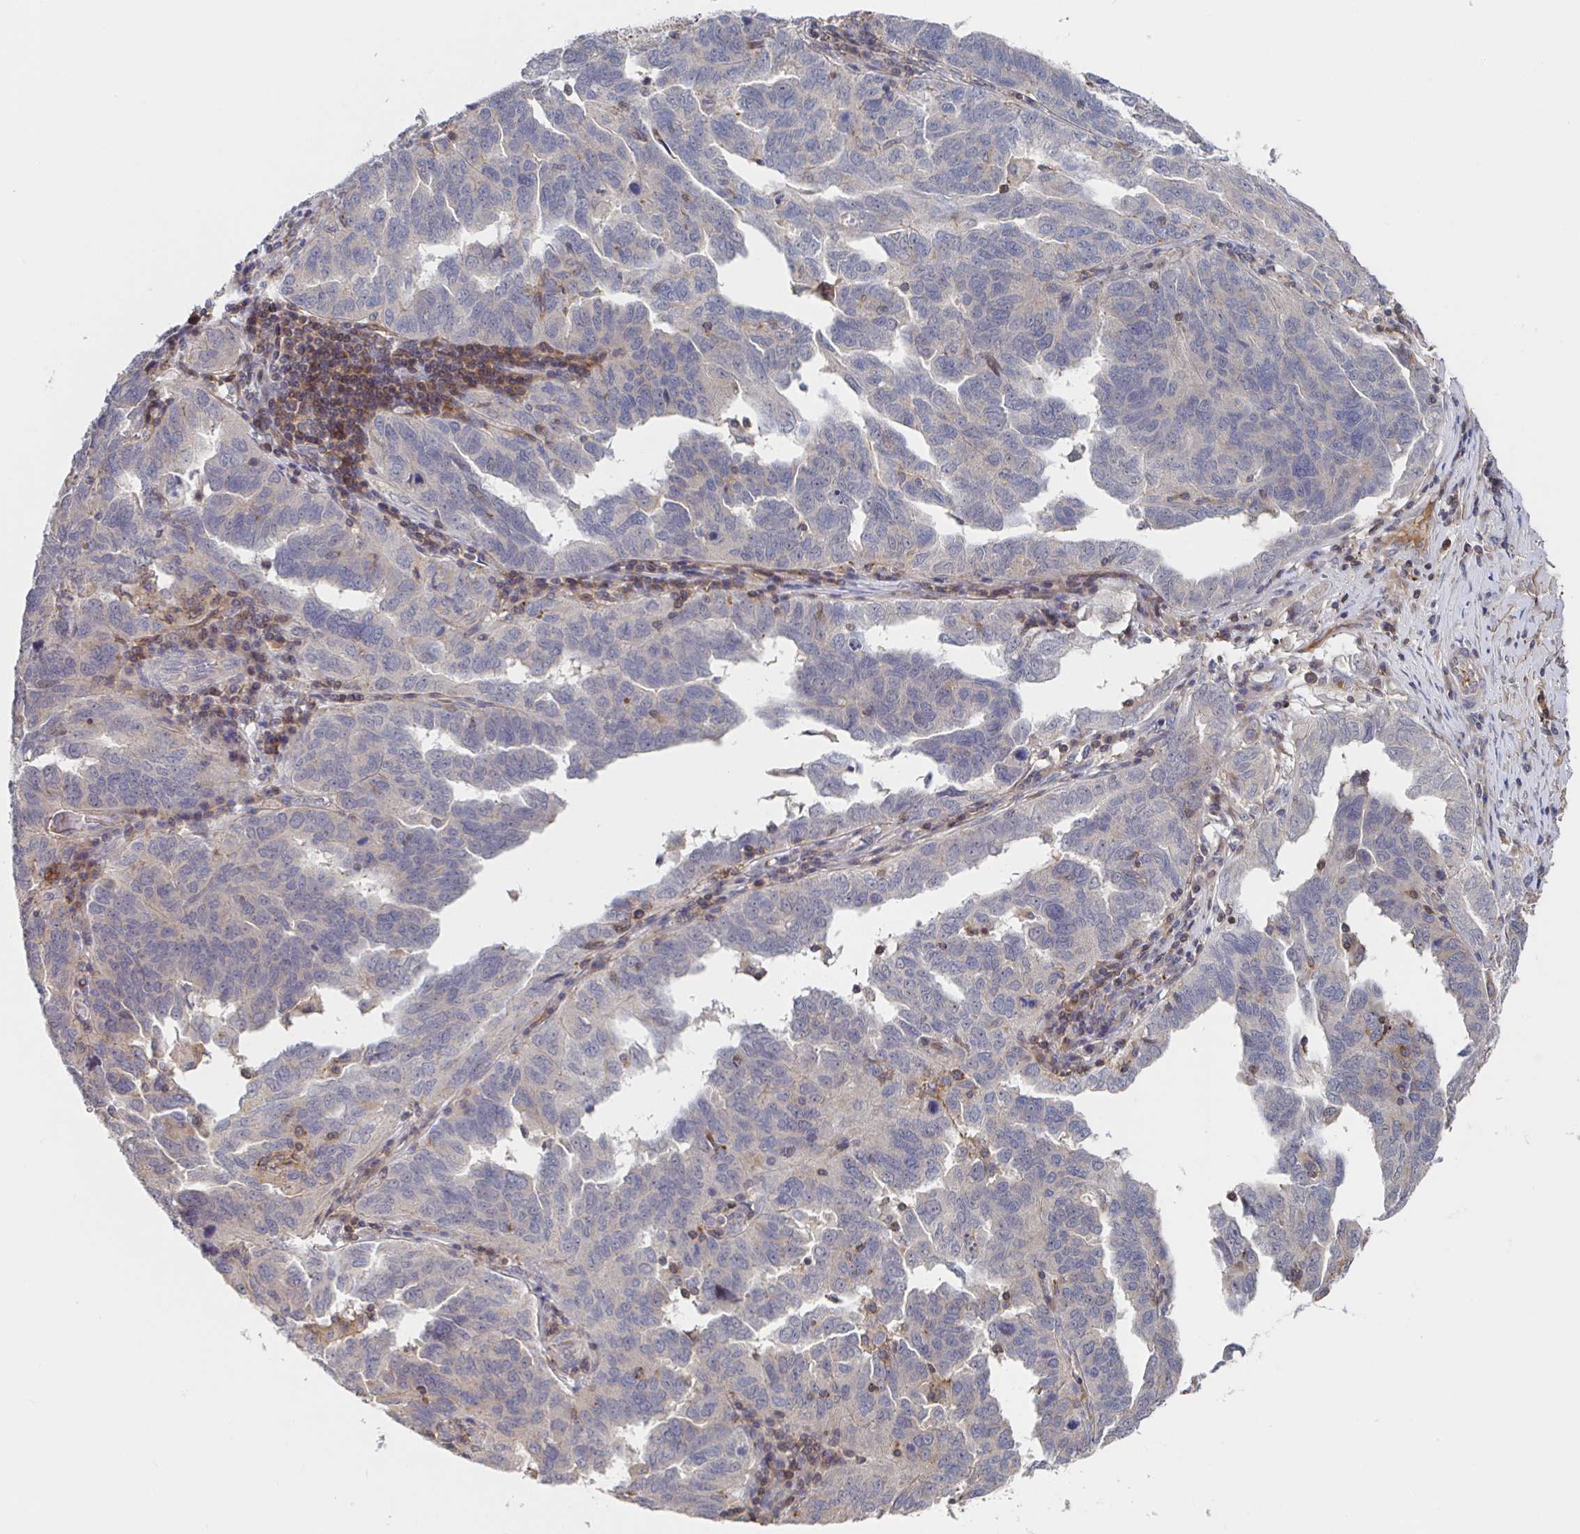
{"staining": {"intensity": "weak", "quantity": "<25%", "location": "cytoplasmic/membranous"}, "tissue": "ovarian cancer", "cell_type": "Tumor cells", "image_type": "cancer", "snomed": [{"axis": "morphology", "description": "Cystadenocarcinoma, serous, NOS"}, {"axis": "topography", "description": "Ovary"}], "caption": "A high-resolution image shows IHC staining of ovarian cancer, which reveals no significant positivity in tumor cells.", "gene": "DHRS12", "patient": {"sex": "female", "age": 64}}